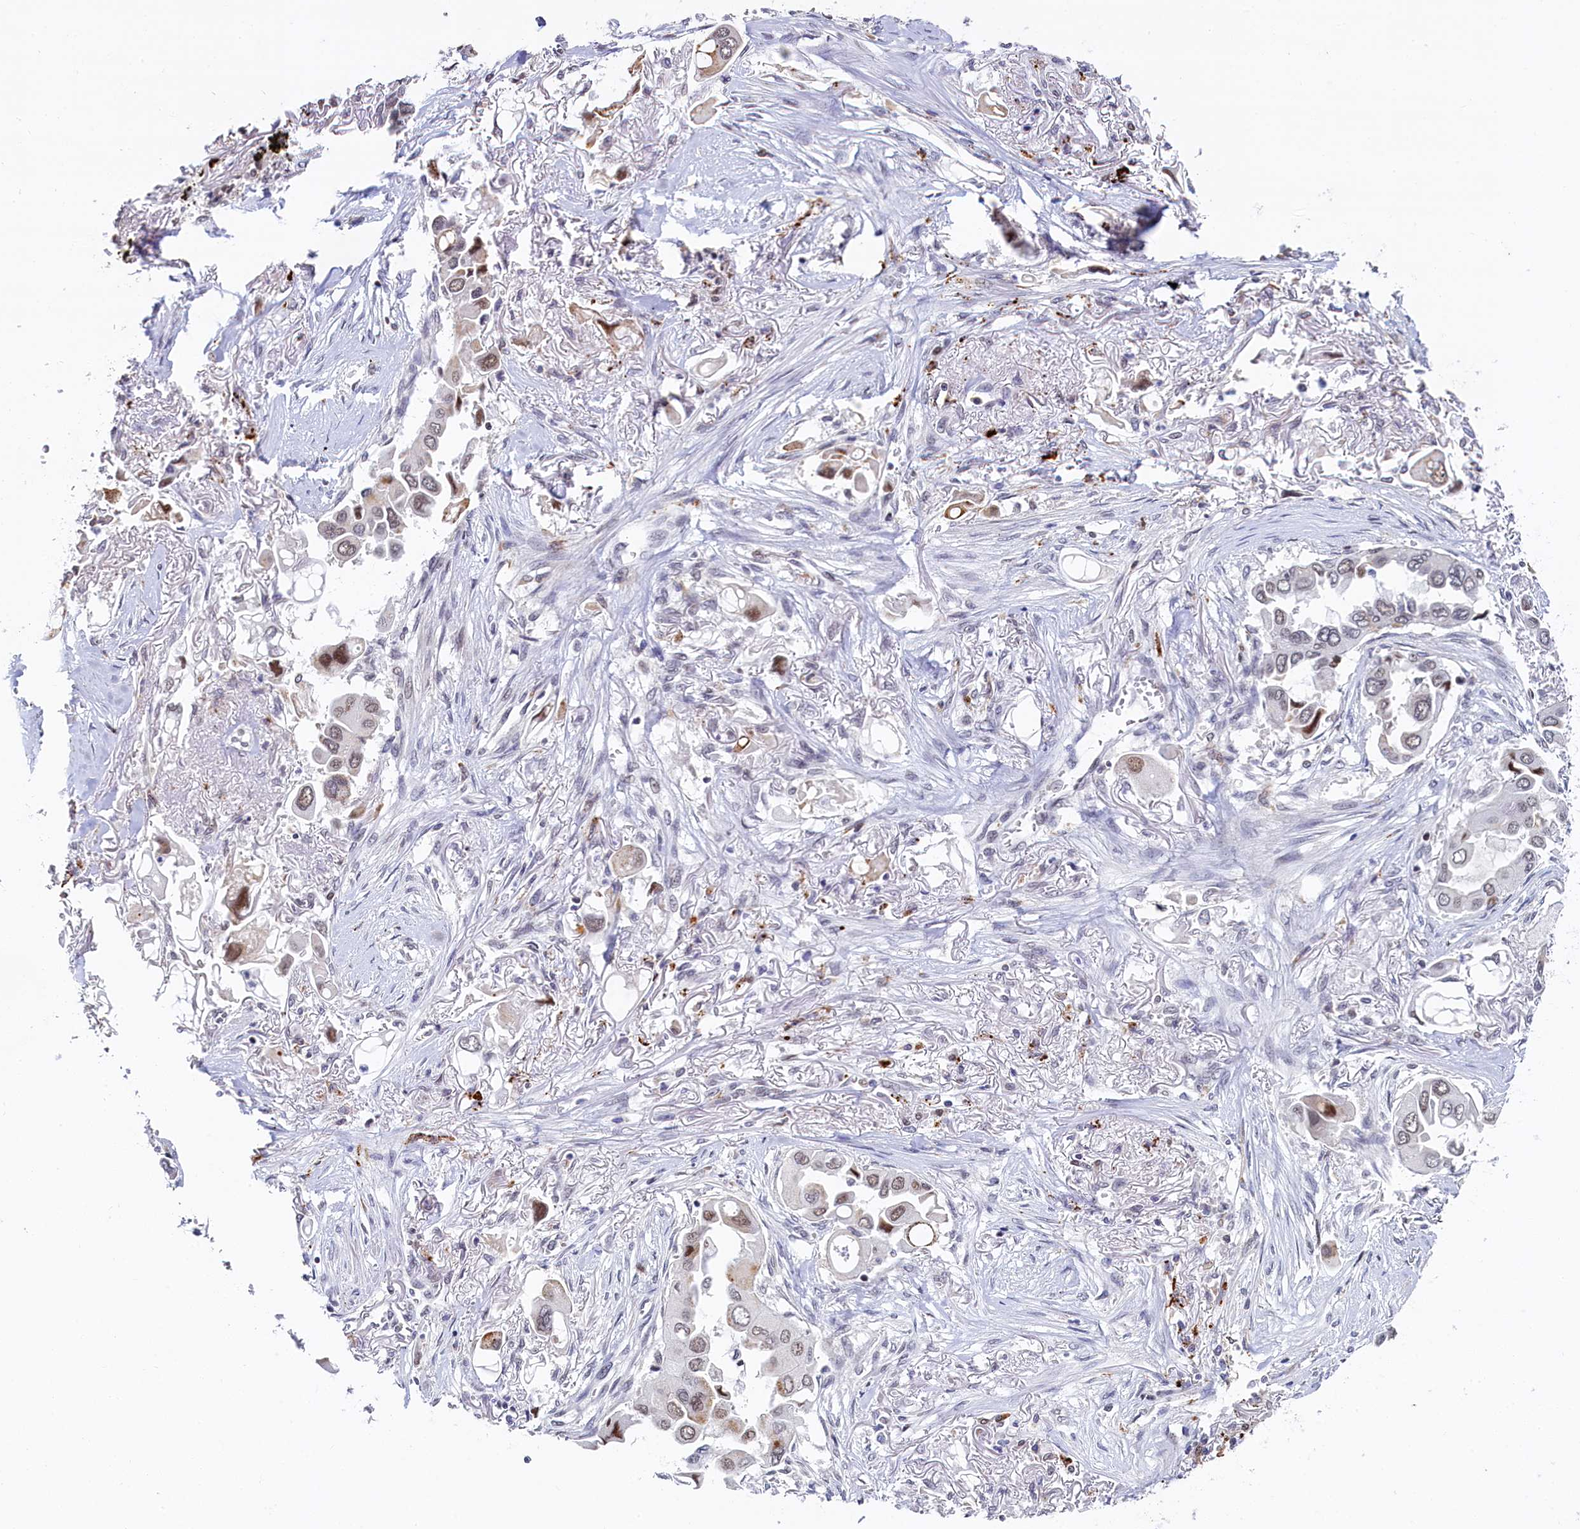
{"staining": {"intensity": "moderate", "quantity": "<25%", "location": "nuclear"}, "tissue": "lung cancer", "cell_type": "Tumor cells", "image_type": "cancer", "snomed": [{"axis": "morphology", "description": "Adenocarcinoma, NOS"}, {"axis": "topography", "description": "Lung"}], "caption": "Tumor cells demonstrate low levels of moderate nuclear expression in about <25% of cells in human lung cancer (adenocarcinoma).", "gene": "INTS14", "patient": {"sex": "female", "age": 76}}